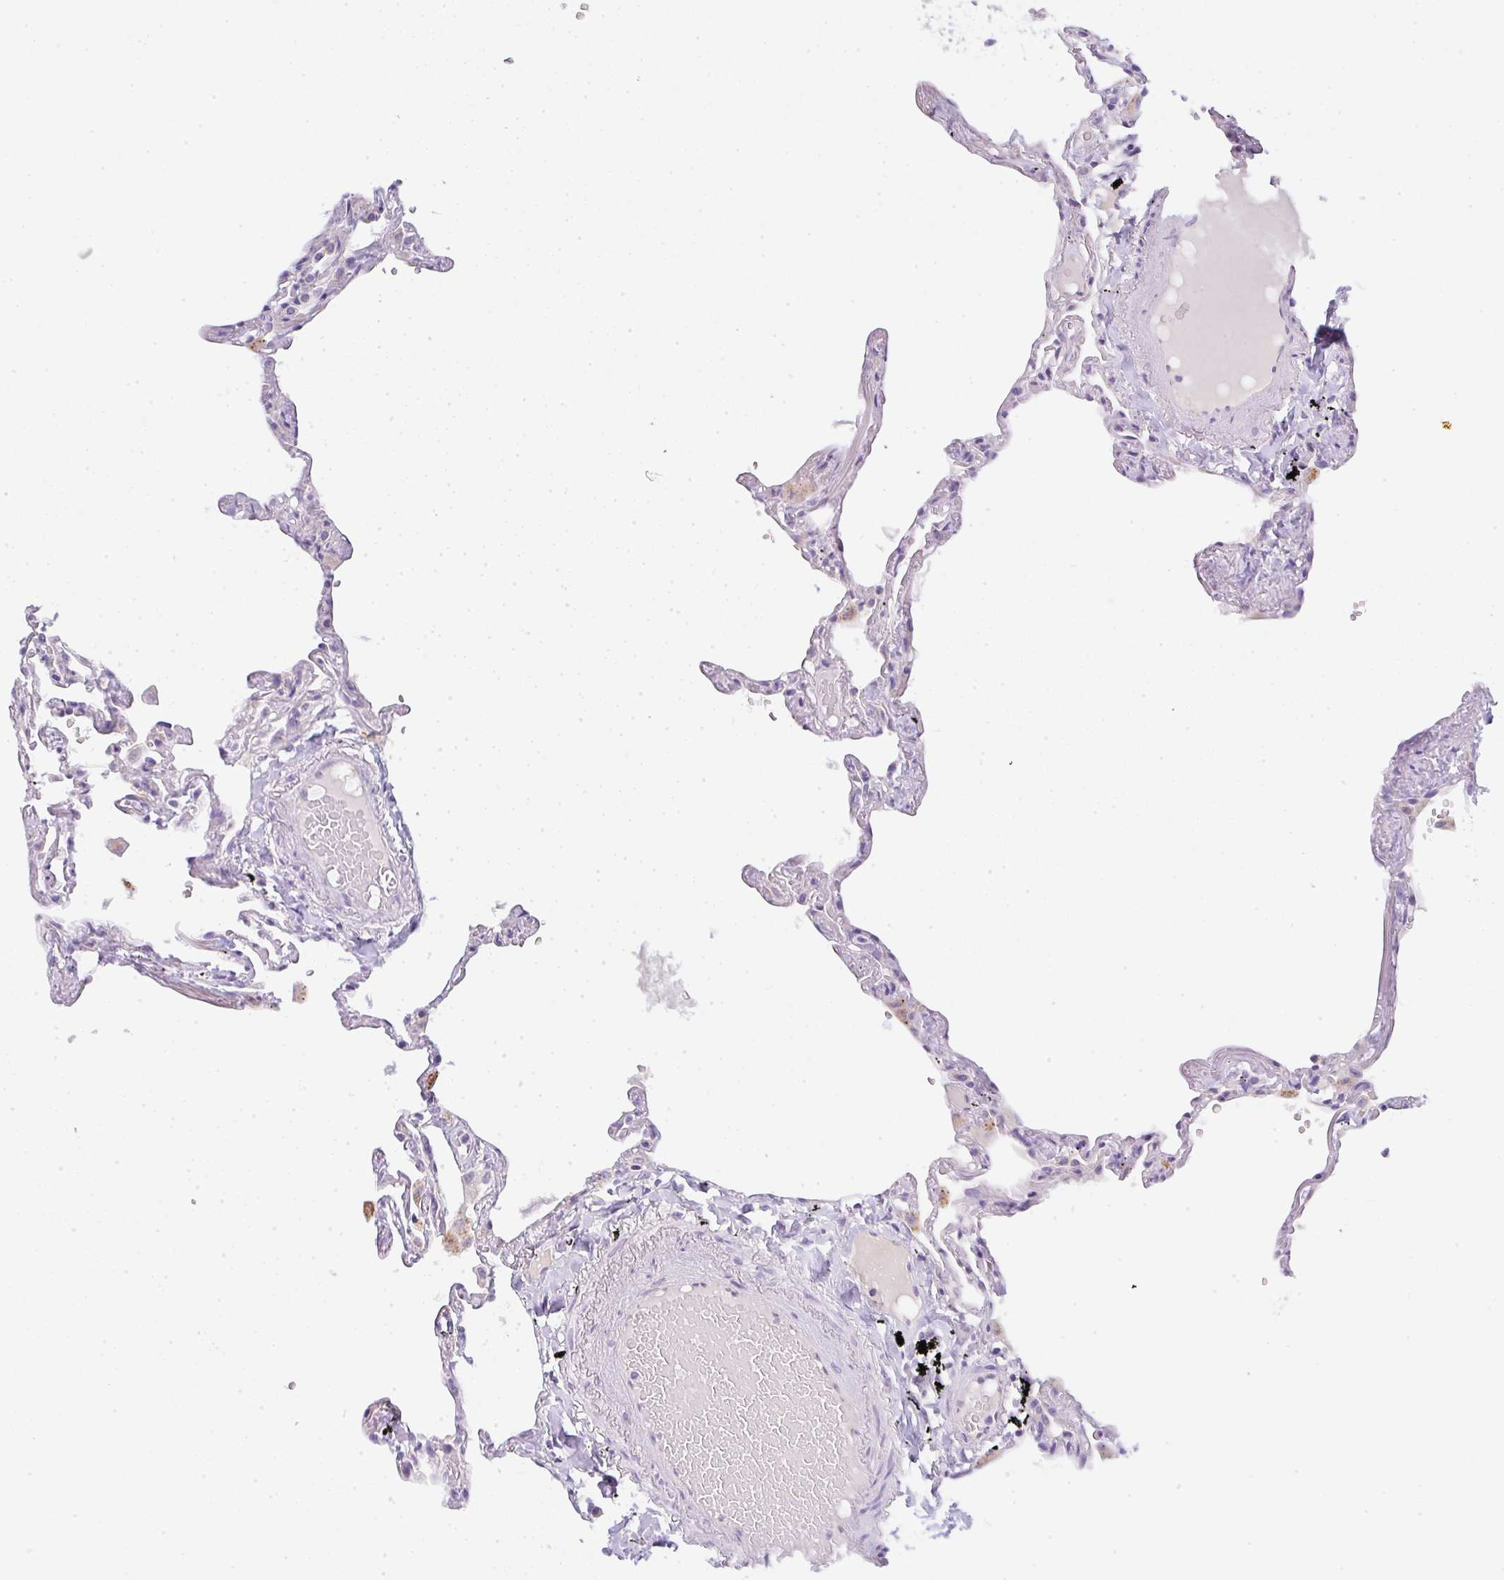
{"staining": {"intensity": "negative", "quantity": "none", "location": "none"}, "tissue": "lung", "cell_type": "Alveolar cells", "image_type": "normal", "snomed": [{"axis": "morphology", "description": "Normal tissue, NOS"}, {"axis": "topography", "description": "Lung"}], "caption": "The histopathology image demonstrates no significant positivity in alveolar cells of lung. (DAB (3,3'-diaminobenzidine) immunohistochemistry visualized using brightfield microscopy, high magnification).", "gene": "LPAR4", "patient": {"sex": "female", "age": 67}}